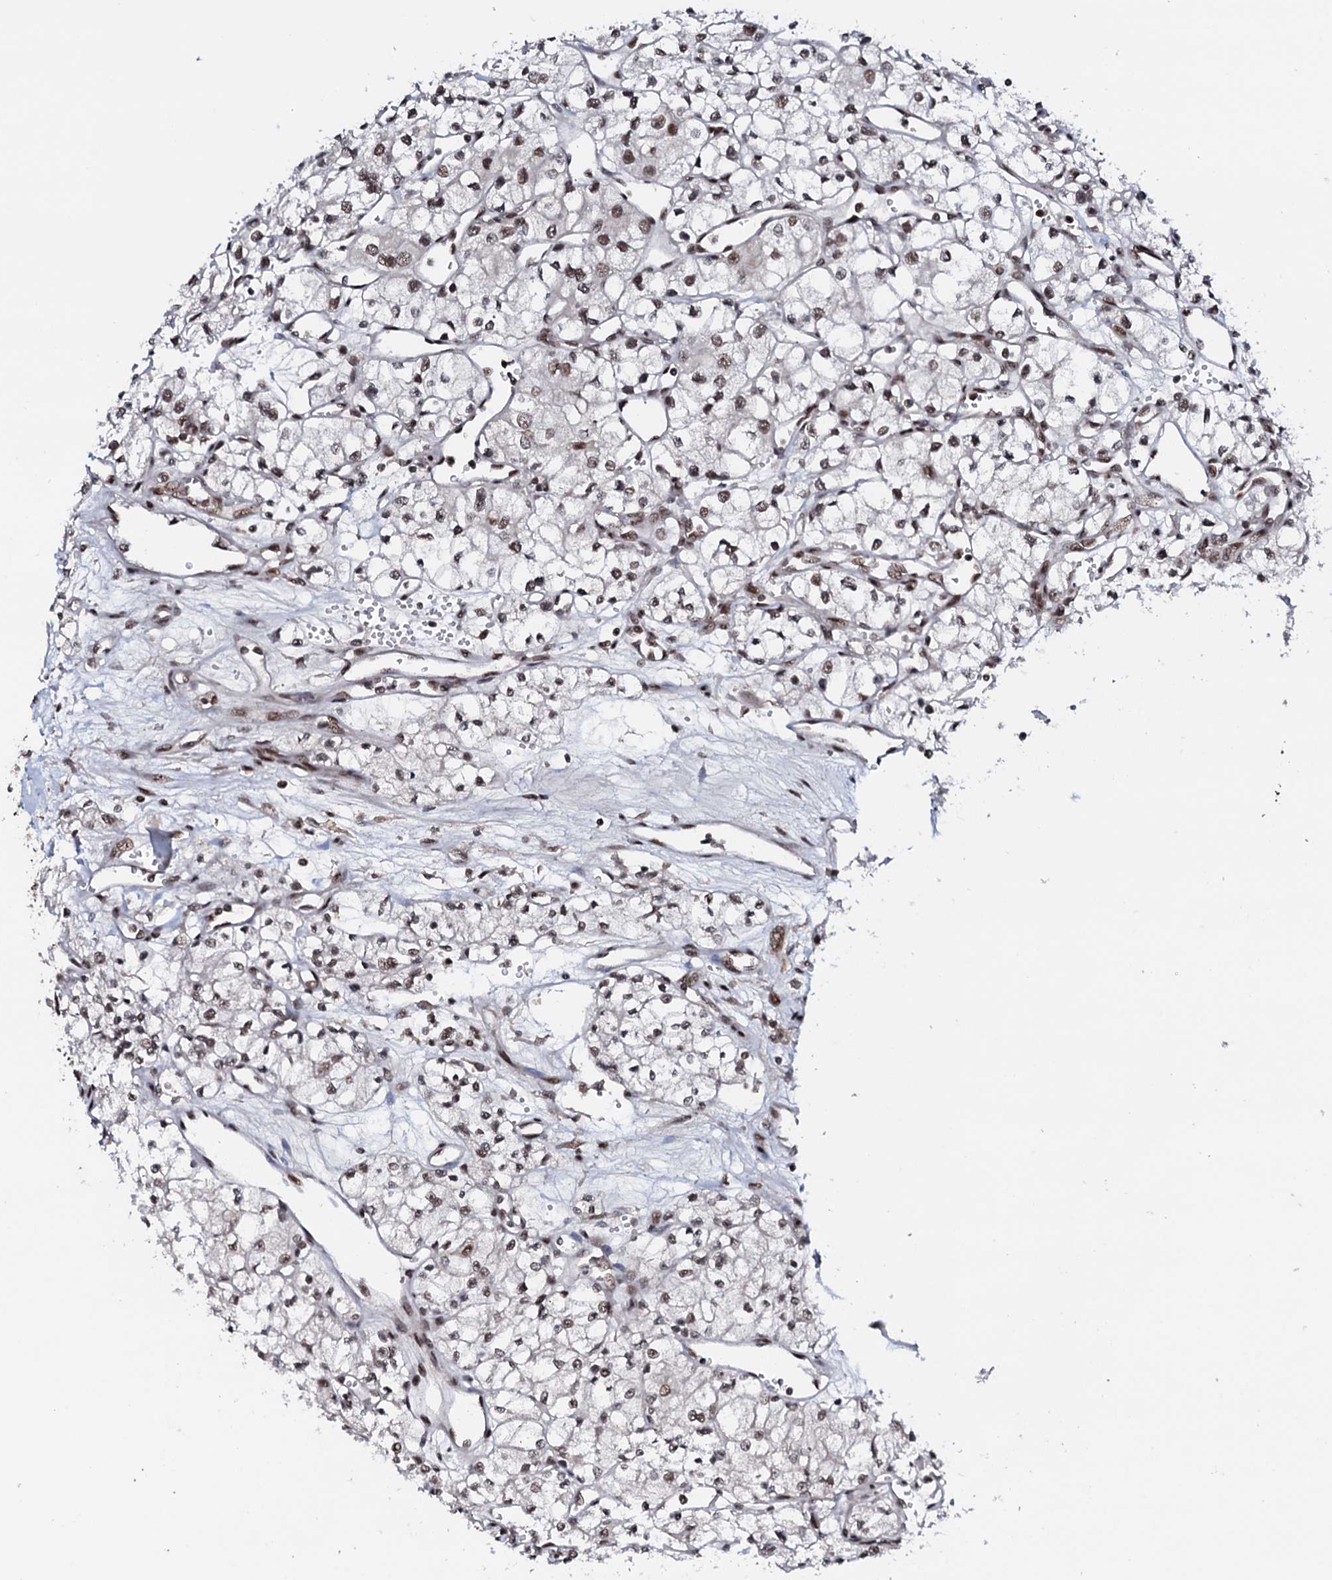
{"staining": {"intensity": "moderate", "quantity": ">75%", "location": "nuclear"}, "tissue": "renal cancer", "cell_type": "Tumor cells", "image_type": "cancer", "snomed": [{"axis": "morphology", "description": "Adenocarcinoma, NOS"}, {"axis": "topography", "description": "Kidney"}], "caption": "Protein staining by IHC shows moderate nuclear expression in approximately >75% of tumor cells in renal cancer.", "gene": "PRPF18", "patient": {"sex": "male", "age": 59}}